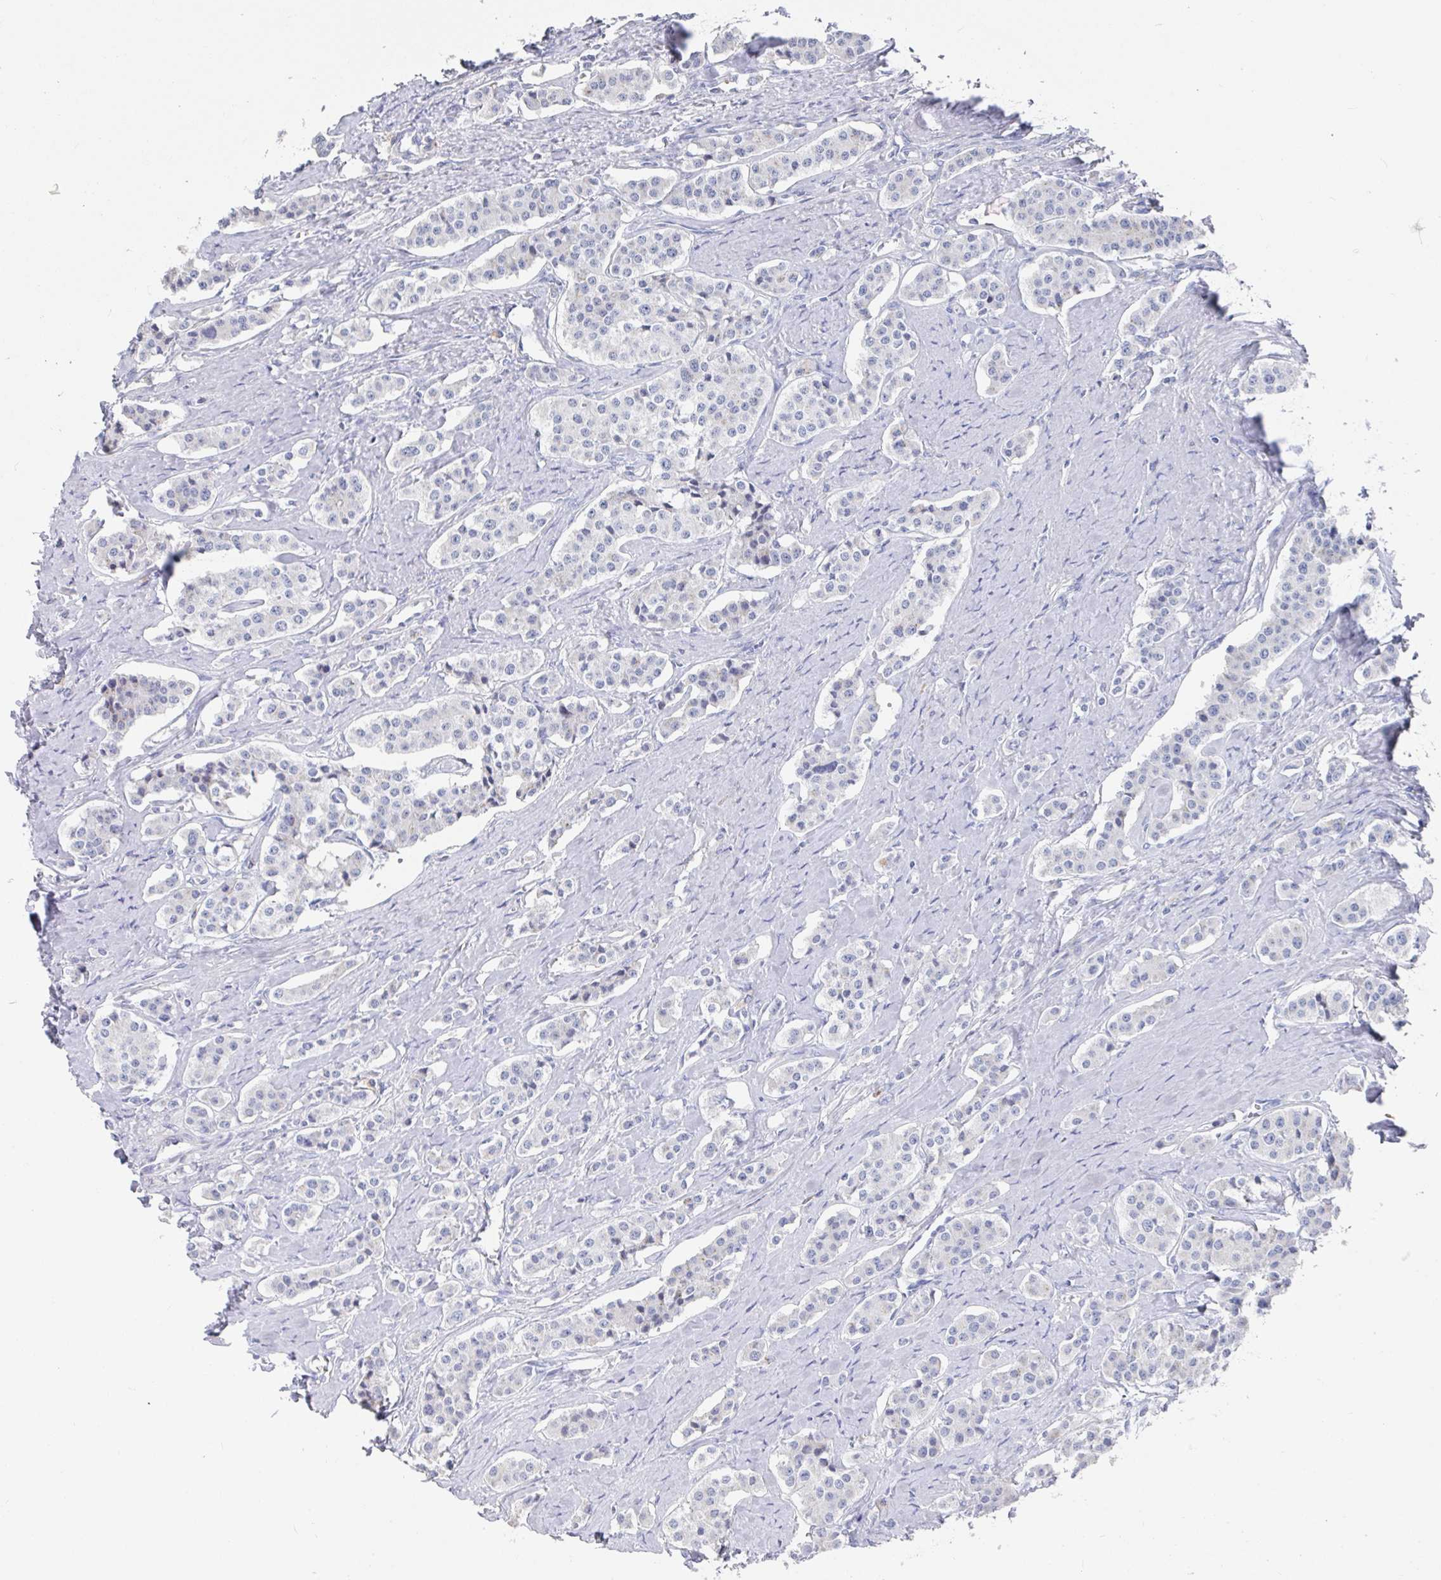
{"staining": {"intensity": "negative", "quantity": "none", "location": "none"}, "tissue": "carcinoid", "cell_type": "Tumor cells", "image_type": "cancer", "snomed": [{"axis": "morphology", "description": "Carcinoid, malignant, NOS"}, {"axis": "topography", "description": "Small intestine"}], "caption": "An immunohistochemistry micrograph of malignant carcinoid is shown. There is no staining in tumor cells of malignant carcinoid.", "gene": "ZFP82", "patient": {"sex": "male", "age": 63}}